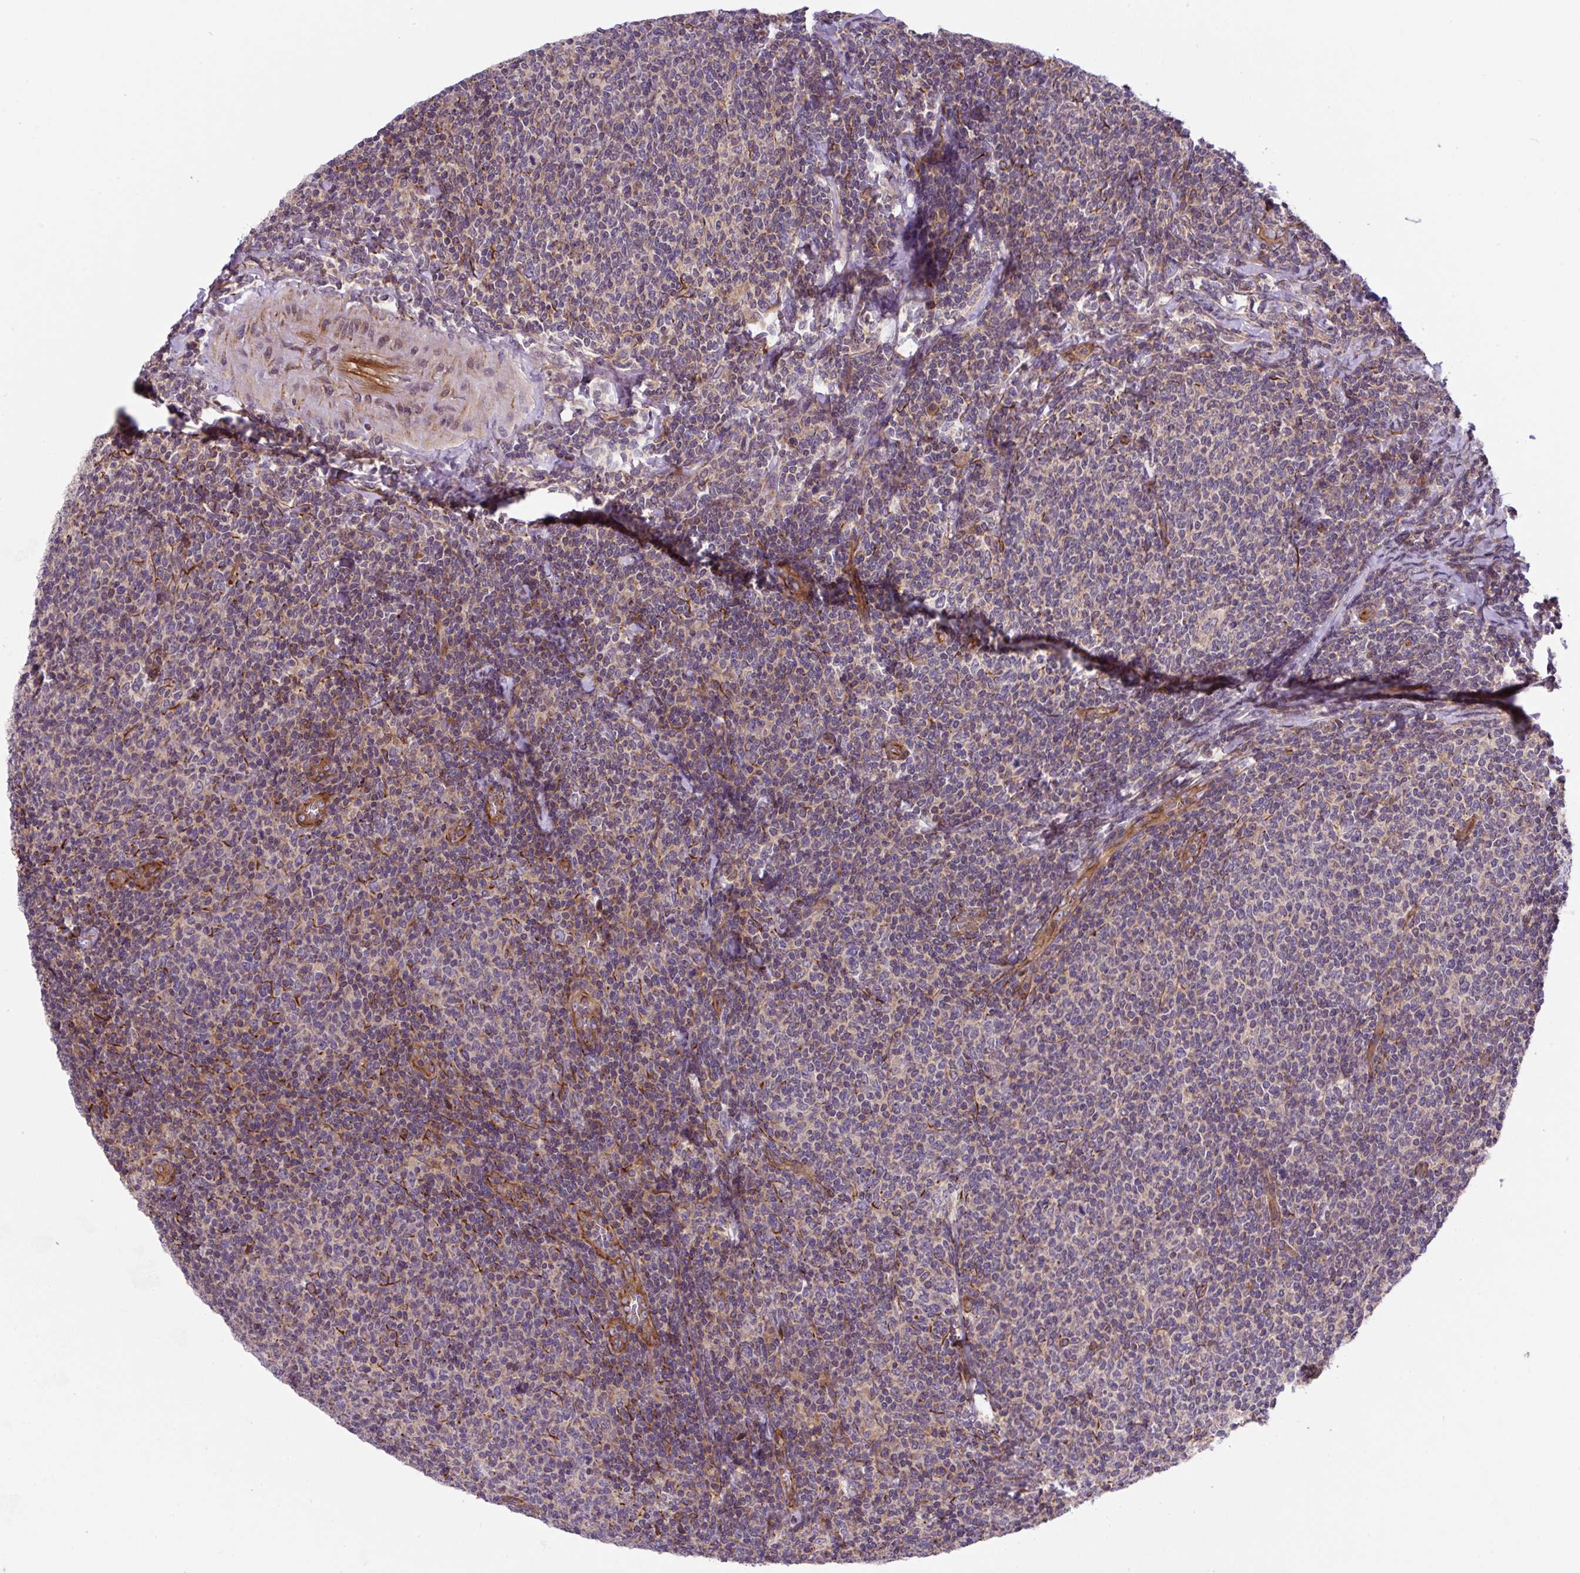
{"staining": {"intensity": "negative", "quantity": "none", "location": "none"}, "tissue": "lymphoma", "cell_type": "Tumor cells", "image_type": "cancer", "snomed": [{"axis": "morphology", "description": "Malignant lymphoma, non-Hodgkin's type, Low grade"}, {"axis": "topography", "description": "Lymph node"}], "caption": "Human low-grade malignant lymphoma, non-Hodgkin's type stained for a protein using IHC reveals no expression in tumor cells.", "gene": "APOBEC3D", "patient": {"sex": "male", "age": 52}}